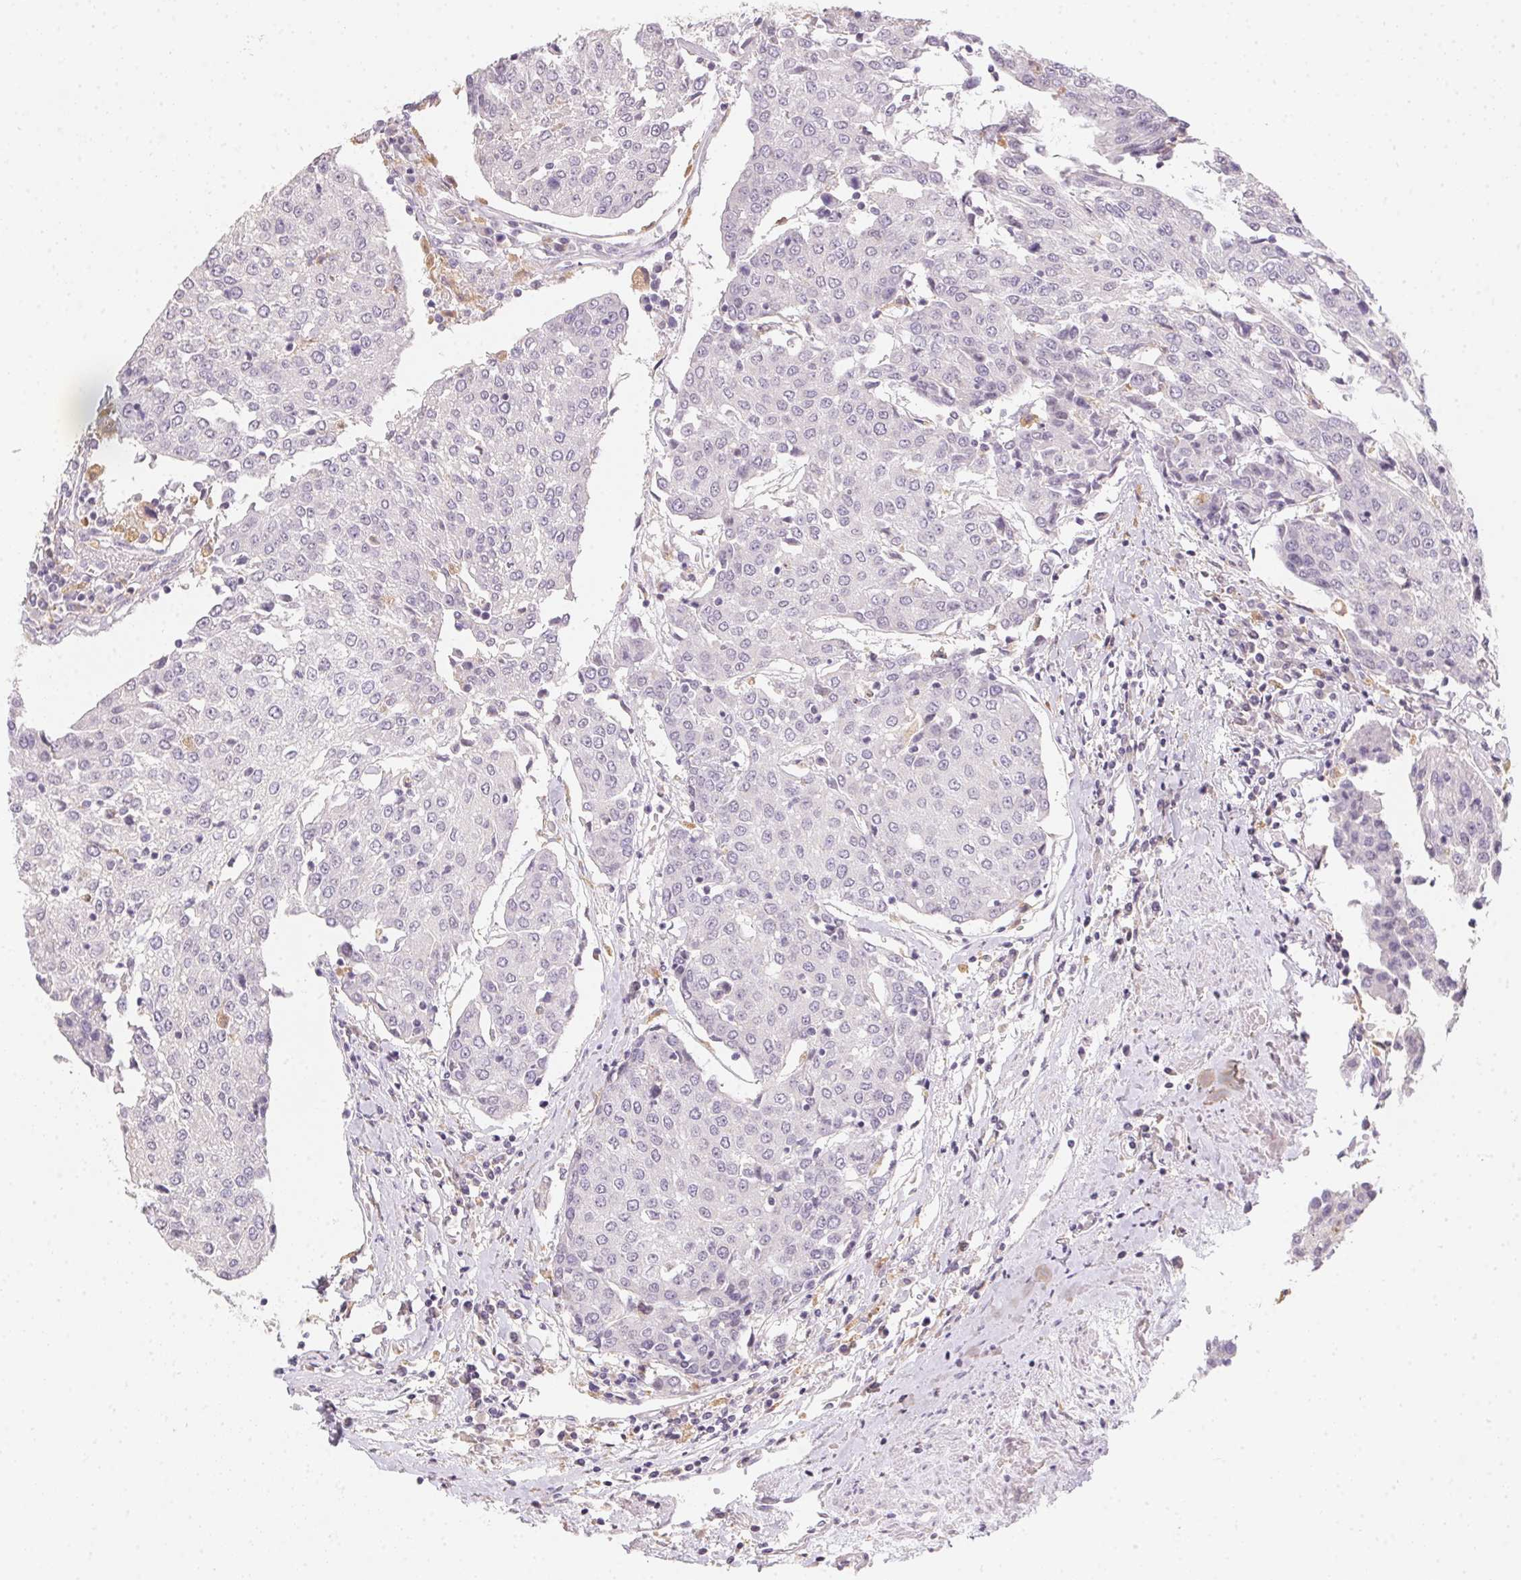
{"staining": {"intensity": "negative", "quantity": "none", "location": "none"}, "tissue": "urothelial cancer", "cell_type": "Tumor cells", "image_type": "cancer", "snomed": [{"axis": "morphology", "description": "Urothelial carcinoma, High grade"}, {"axis": "topography", "description": "Urinary bladder"}], "caption": "This is an IHC image of human urothelial carcinoma (high-grade). There is no expression in tumor cells.", "gene": "SLC6A18", "patient": {"sex": "female", "age": 85}}